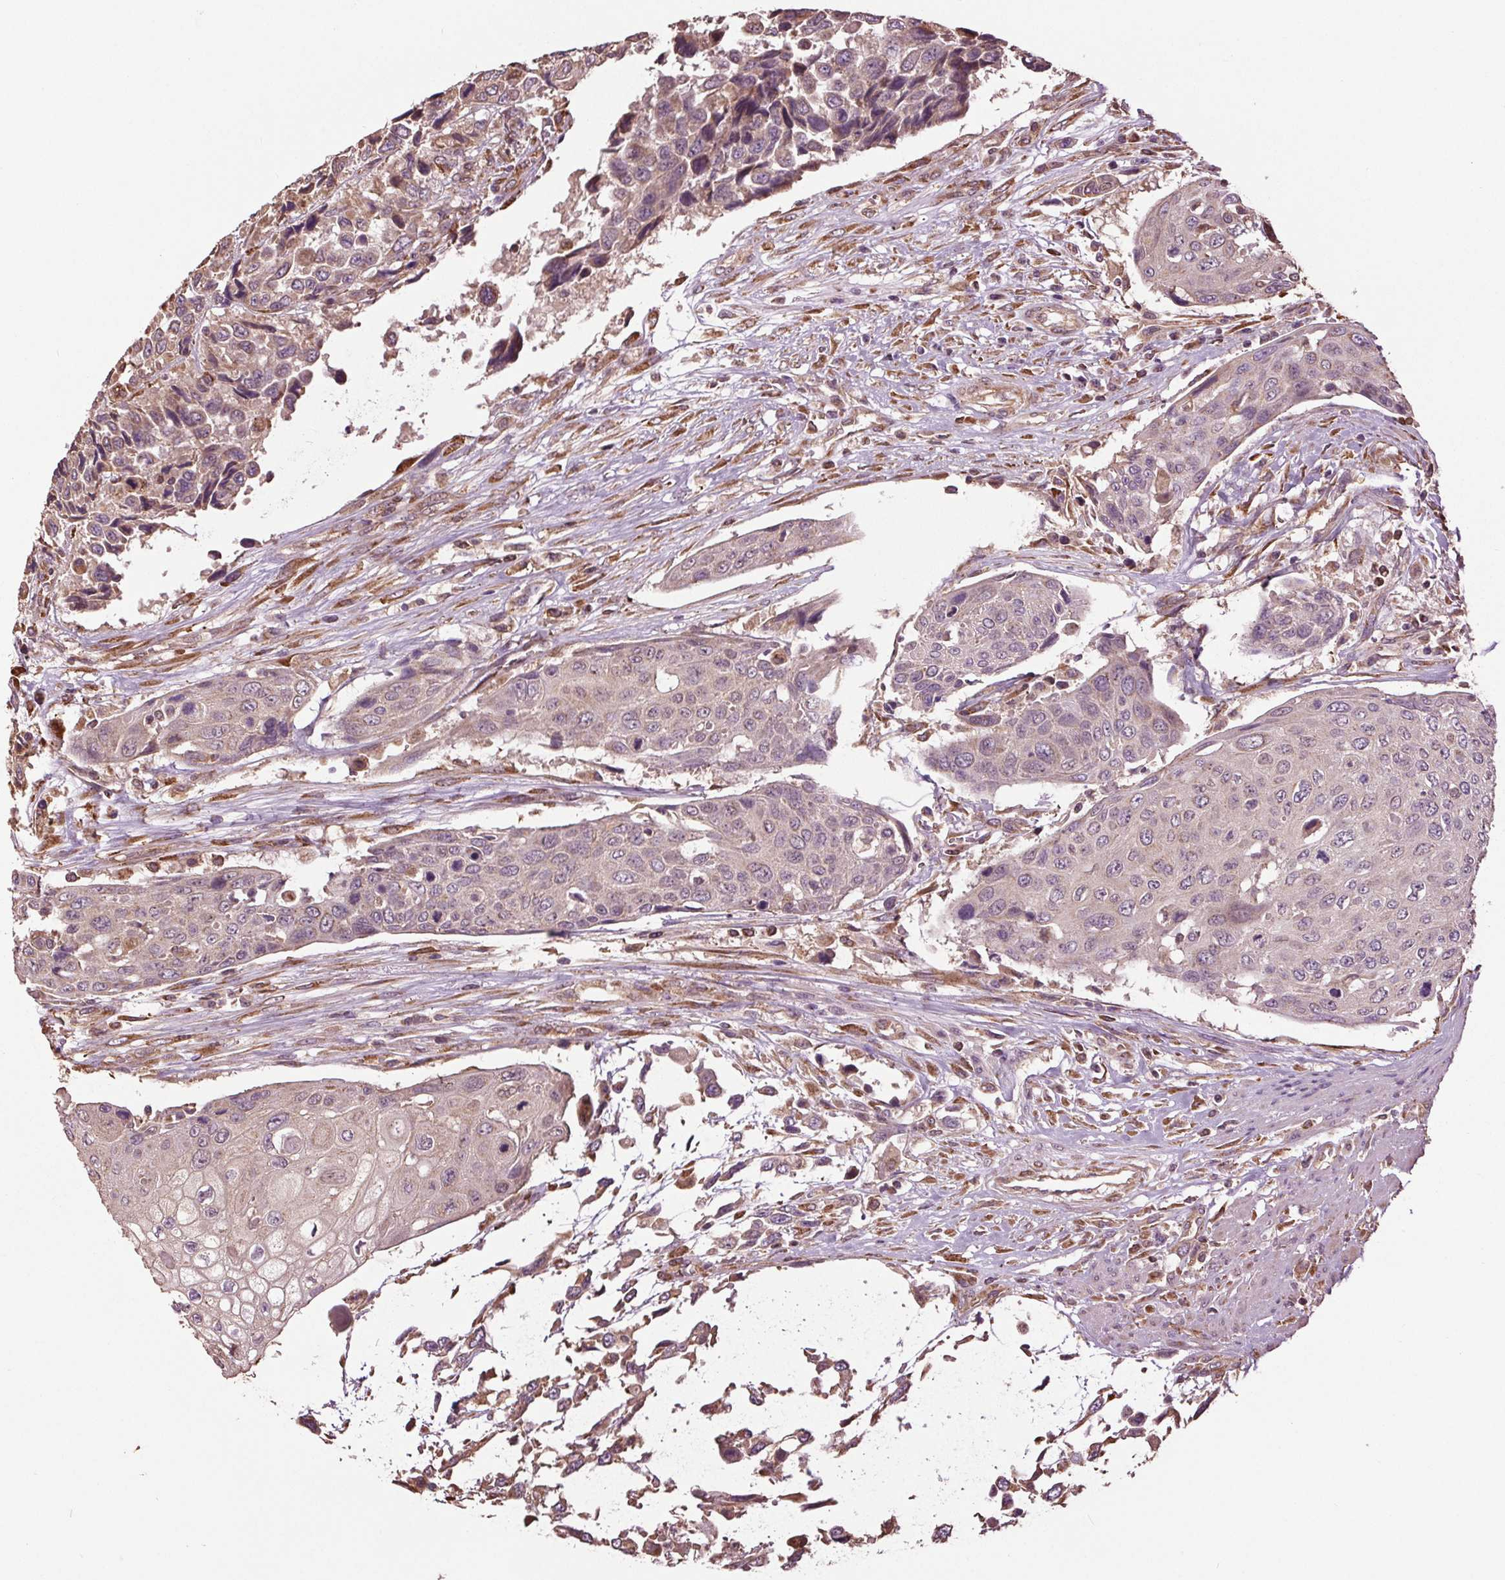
{"staining": {"intensity": "weak", "quantity": "<25%", "location": "cytoplasmic/membranous"}, "tissue": "urothelial cancer", "cell_type": "Tumor cells", "image_type": "cancer", "snomed": [{"axis": "morphology", "description": "Urothelial carcinoma, High grade"}, {"axis": "topography", "description": "Urinary bladder"}], "caption": "IHC photomicrograph of neoplastic tissue: human urothelial cancer stained with DAB exhibits no significant protein positivity in tumor cells. The staining was performed using DAB to visualize the protein expression in brown, while the nuclei were stained in blue with hematoxylin (Magnification: 20x).", "gene": "RNPEP", "patient": {"sex": "female", "age": 70}}